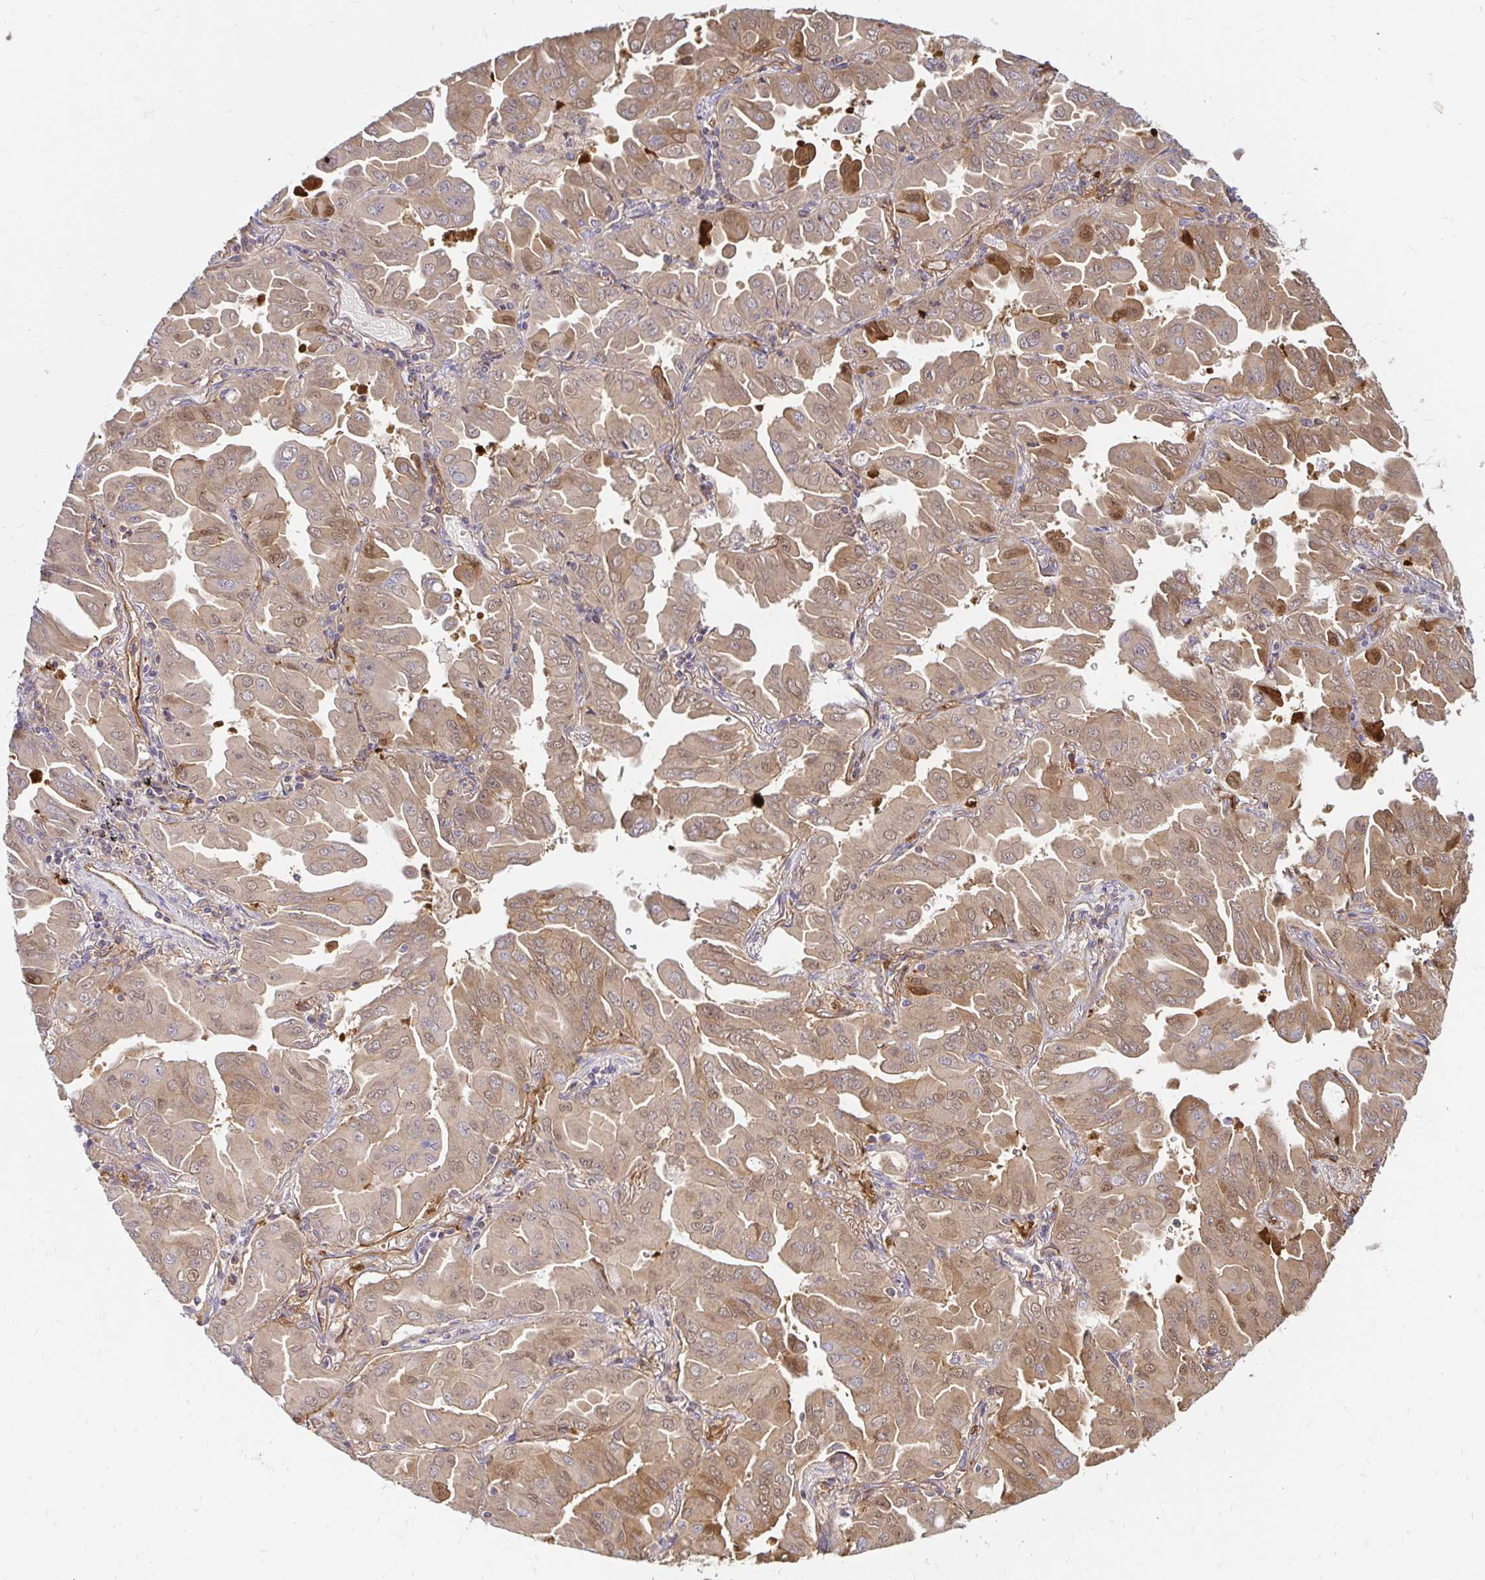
{"staining": {"intensity": "weak", "quantity": ">75%", "location": "cytoplasmic/membranous,nuclear"}, "tissue": "lung cancer", "cell_type": "Tumor cells", "image_type": "cancer", "snomed": [{"axis": "morphology", "description": "Adenocarcinoma, NOS"}, {"axis": "topography", "description": "Lung"}], "caption": "Brown immunohistochemical staining in lung adenocarcinoma shows weak cytoplasmic/membranous and nuclear expression in approximately >75% of tumor cells.", "gene": "ITGA2", "patient": {"sex": "male", "age": 64}}